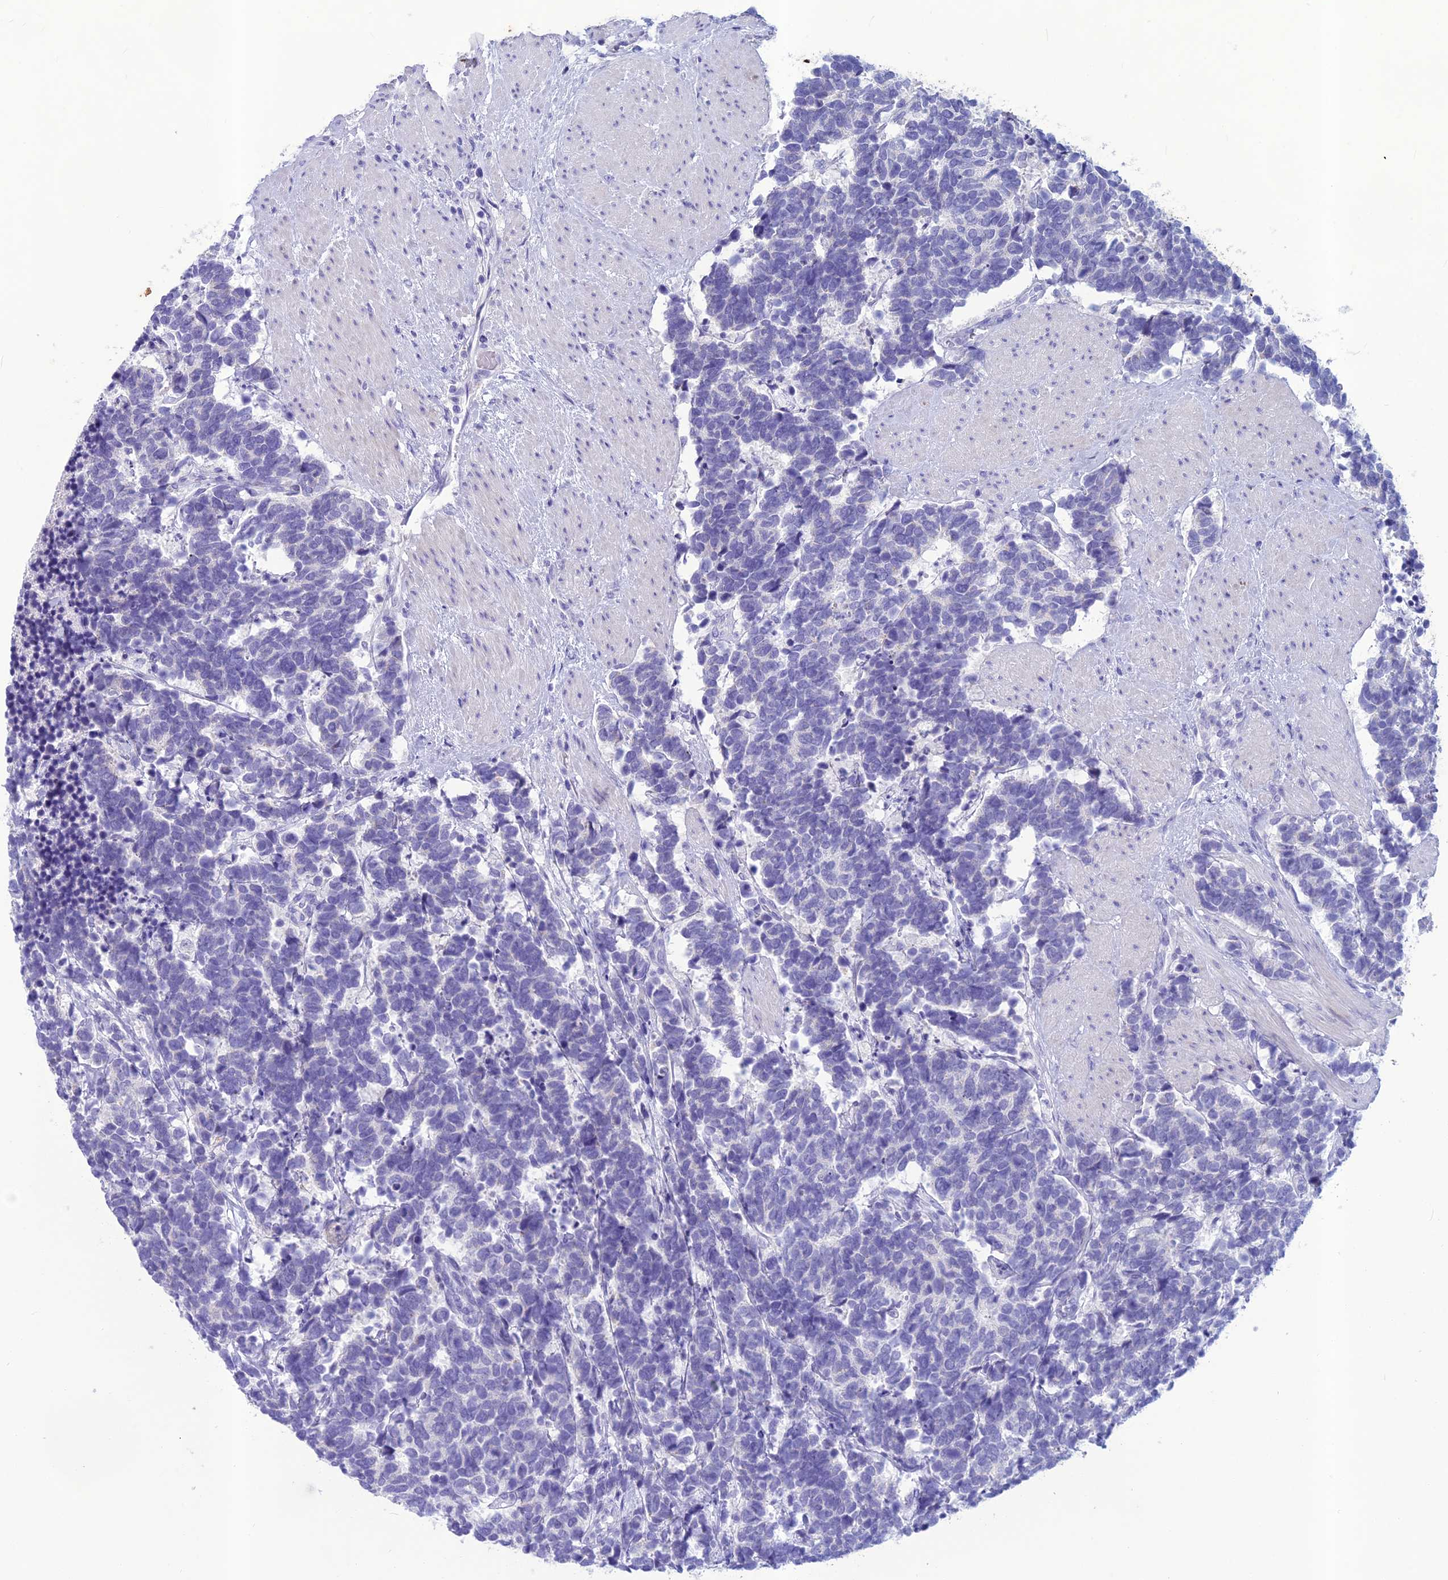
{"staining": {"intensity": "negative", "quantity": "none", "location": "none"}, "tissue": "carcinoid", "cell_type": "Tumor cells", "image_type": "cancer", "snomed": [{"axis": "morphology", "description": "Carcinoma, NOS"}, {"axis": "morphology", "description": "Carcinoid, malignant, NOS"}, {"axis": "topography", "description": "Prostate"}], "caption": "Carcinoid stained for a protein using IHC reveals no staining tumor cells.", "gene": "IFT172", "patient": {"sex": "male", "age": 57}}